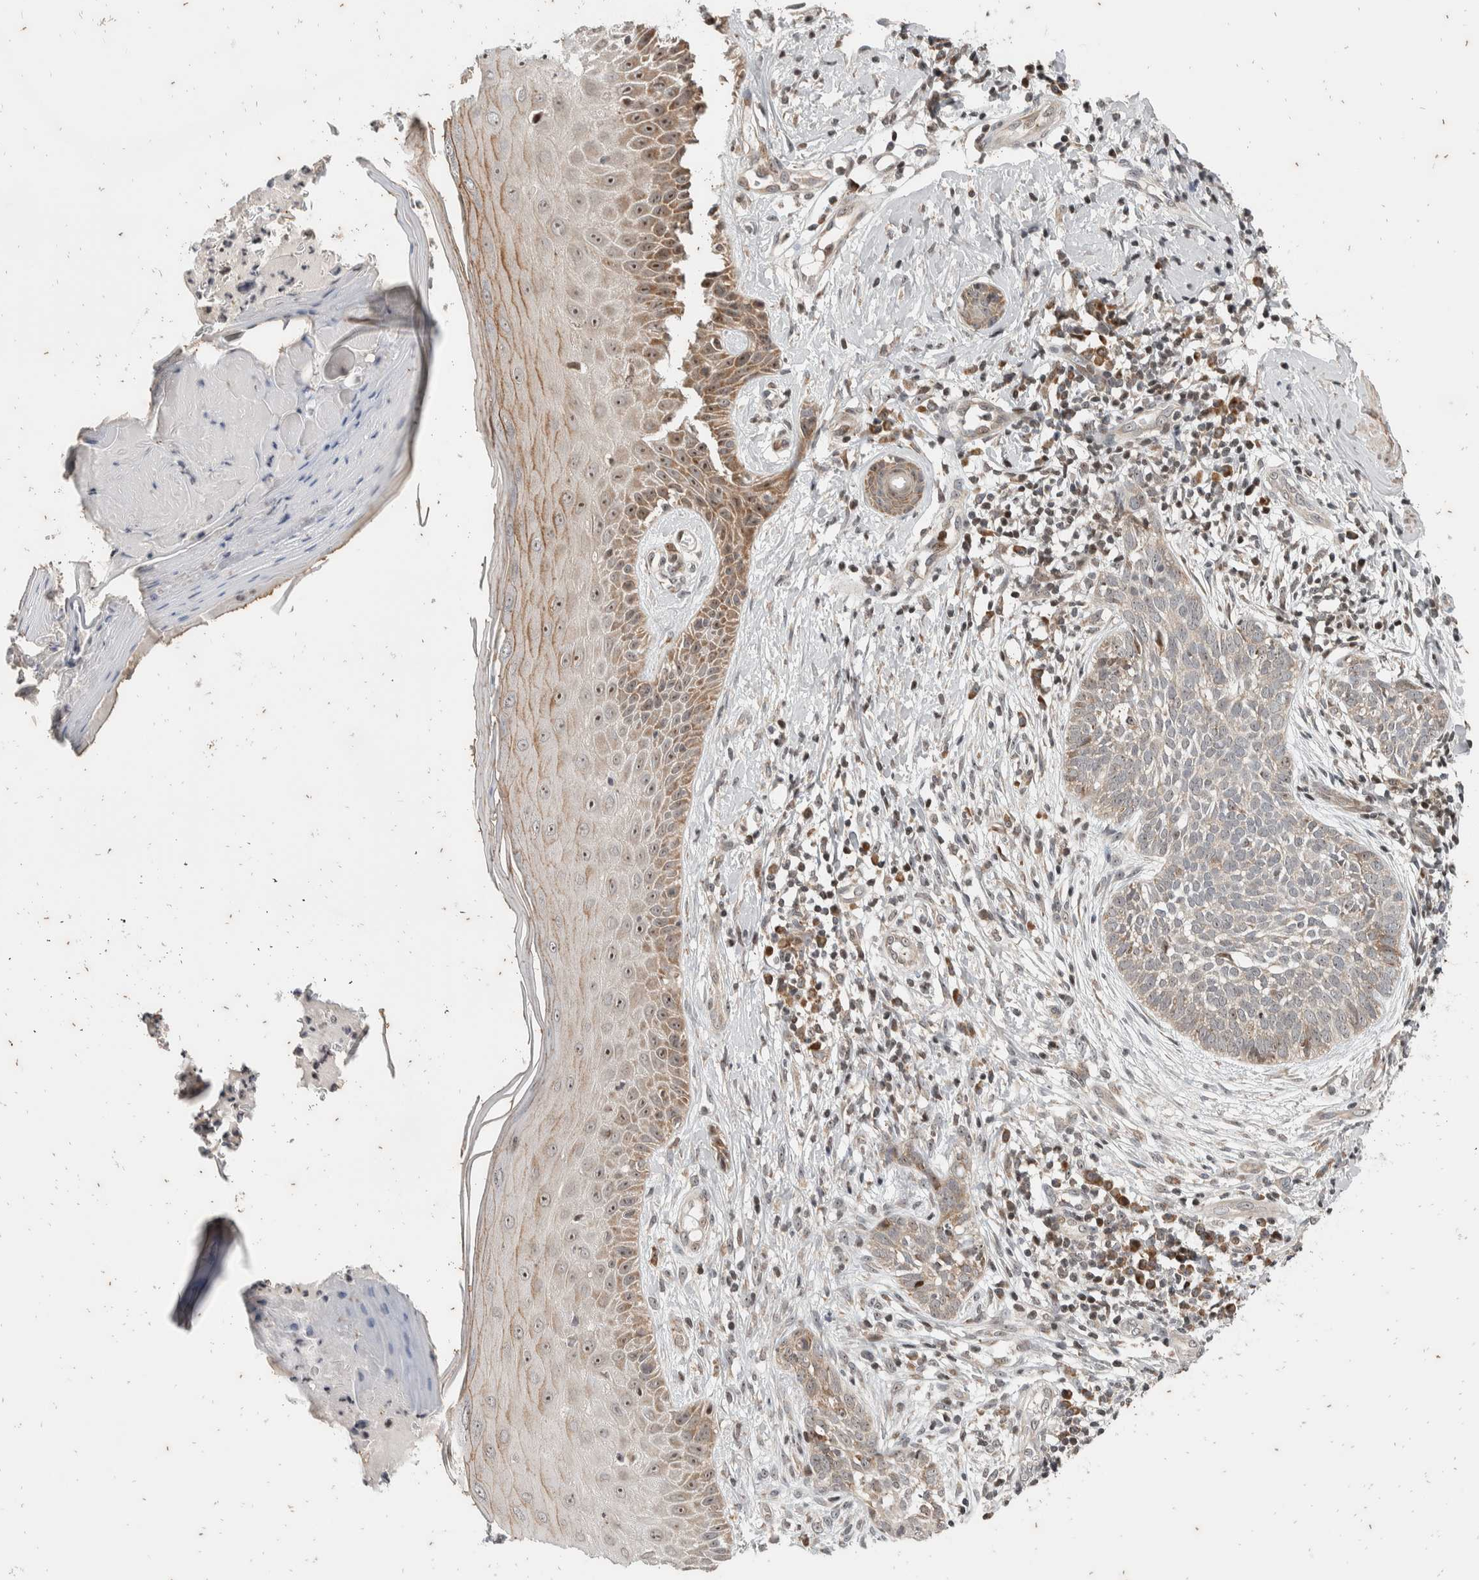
{"staining": {"intensity": "negative", "quantity": "none", "location": "none"}, "tissue": "skin cancer", "cell_type": "Tumor cells", "image_type": "cancer", "snomed": [{"axis": "morphology", "description": "Normal tissue, NOS"}, {"axis": "morphology", "description": "Basal cell carcinoma"}, {"axis": "topography", "description": "Skin"}], "caption": "Tumor cells show no significant expression in skin cancer.", "gene": "ATXN7L1", "patient": {"sex": "male", "age": 67}}